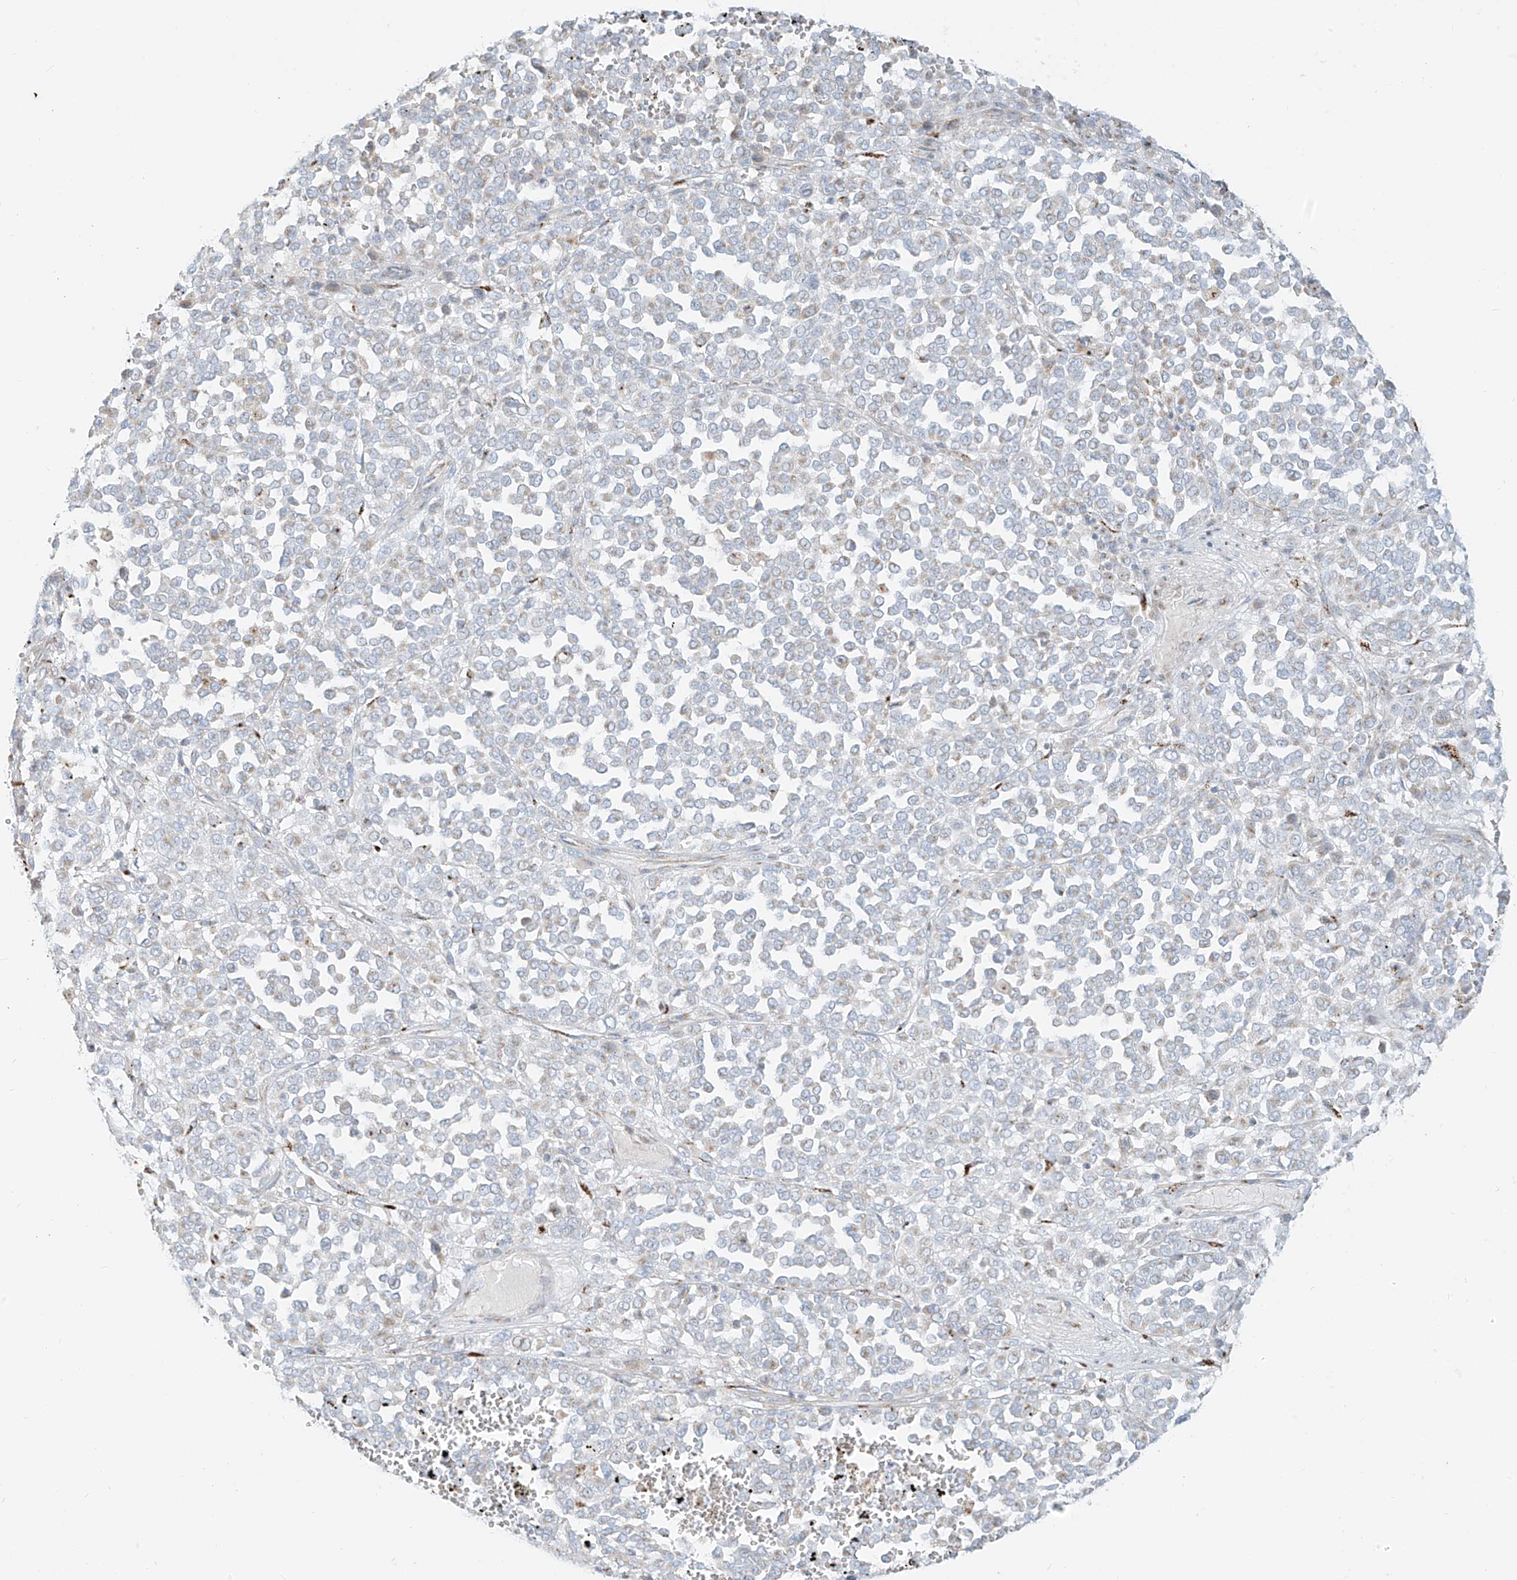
{"staining": {"intensity": "negative", "quantity": "none", "location": "none"}, "tissue": "melanoma", "cell_type": "Tumor cells", "image_type": "cancer", "snomed": [{"axis": "morphology", "description": "Malignant melanoma, Metastatic site"}, {"axis": "topography", "description": "Pancreas"}], "caption": "Tumor cells are negative for protein expression in human melanoma.", "gene": "TMEM87B", "patient": {"sex": "female", "age": 30}}